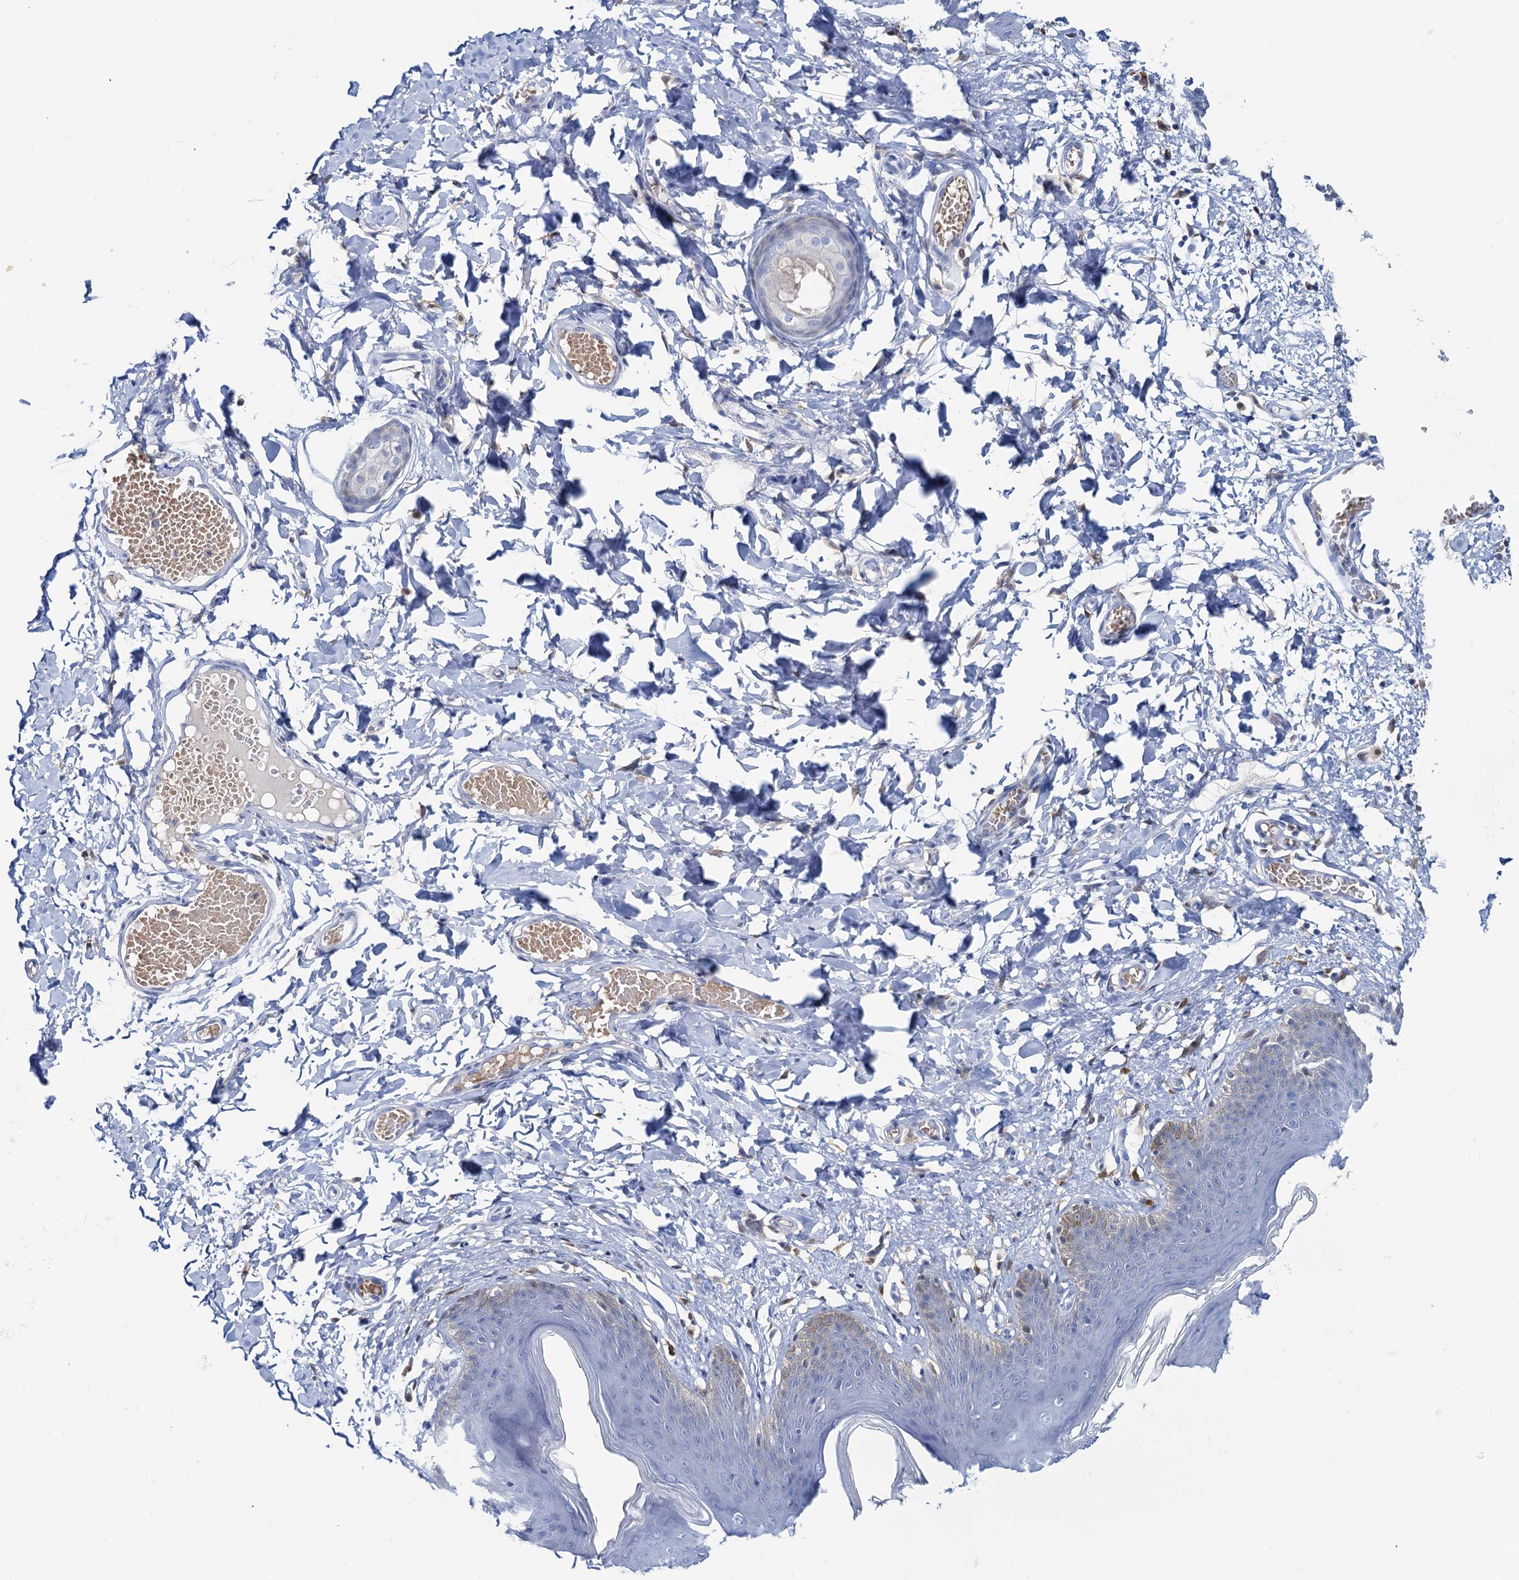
{"staining": {"intensity": "weak", "quantity": "<25%", "location": "cytoplasmic/membranous"}, "tissue": "skin", "cell_type": "Epidermal cells", "image_type": "normal", "snomed": [{"axis": "morphology", "description": "Normal tissue, NOS"}, {"axis": "topography", "description": "Vulva"}], "caption": "This histopathology image is of unremarkable skin stained with IHC to label a protein in brown with the nuclei are counter-stained blue. There is no positivity in epidermal cells.", "gene": "FAH", "patient": {"sex": "female", "age": 66}}